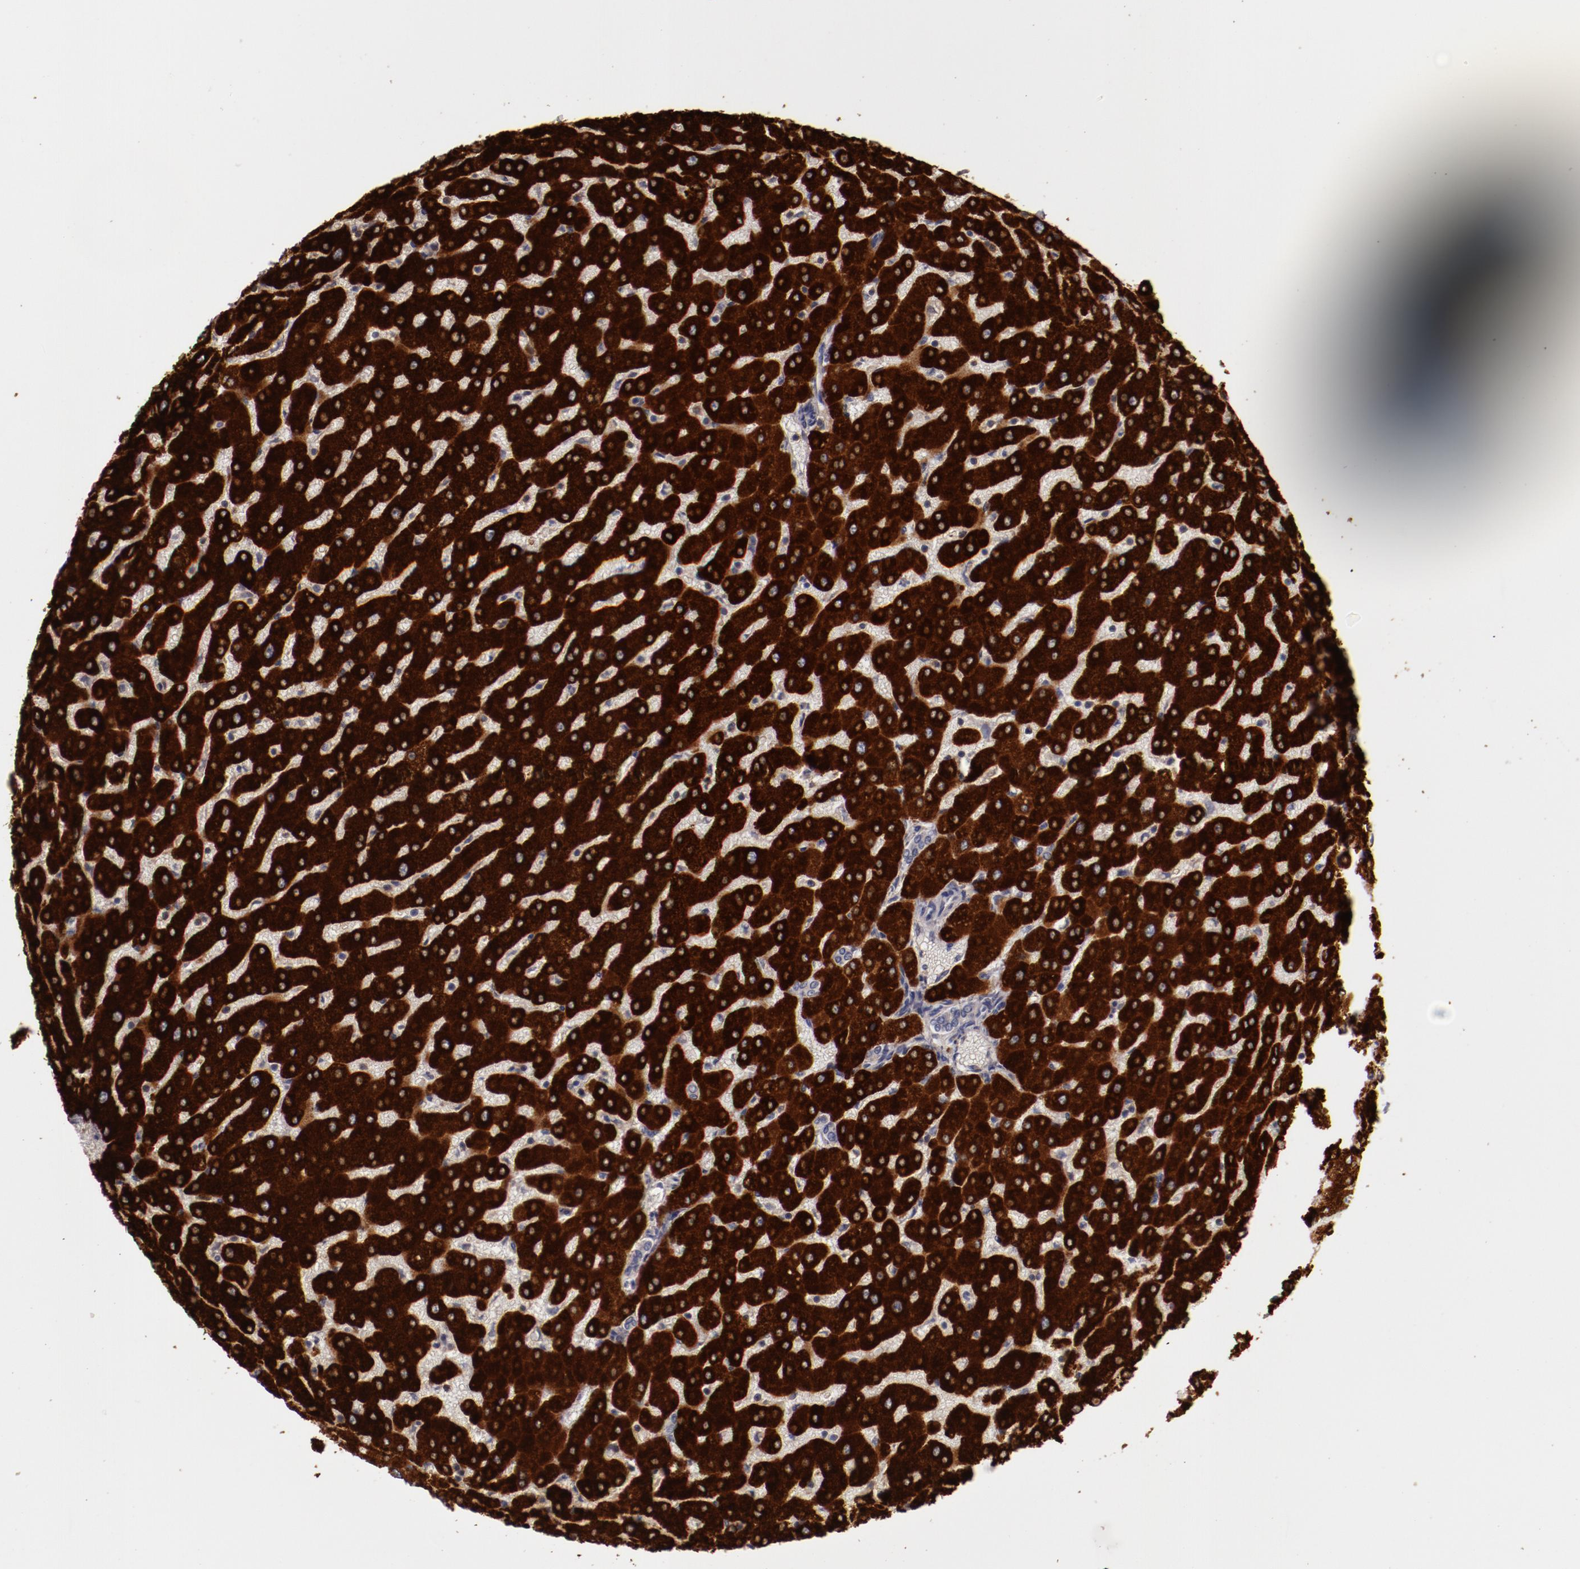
{"staining": {"intensity": "negative", "quantity": "none", "location": "none"}, "tissue": "liver", "cell_type": "Cholangiocytes", "image_type": "normal", "snomed": [{"axis": "morphology", "description": "Normal tissue, NOS"}, {"axis": "morphology", "description": "Fibrosis, NOS"}, {"axis": "topography", "description": "Liver"}], "caption": "DAB immunohistochemical staining of benign liver displays no significant staining in cholangiocytes. The staining is performed using DAB brown chromogen with nuclei counter-stained in using hematoxylin.", "gene": "MBL2", "patient": {"sex": "female", "age": 29}}